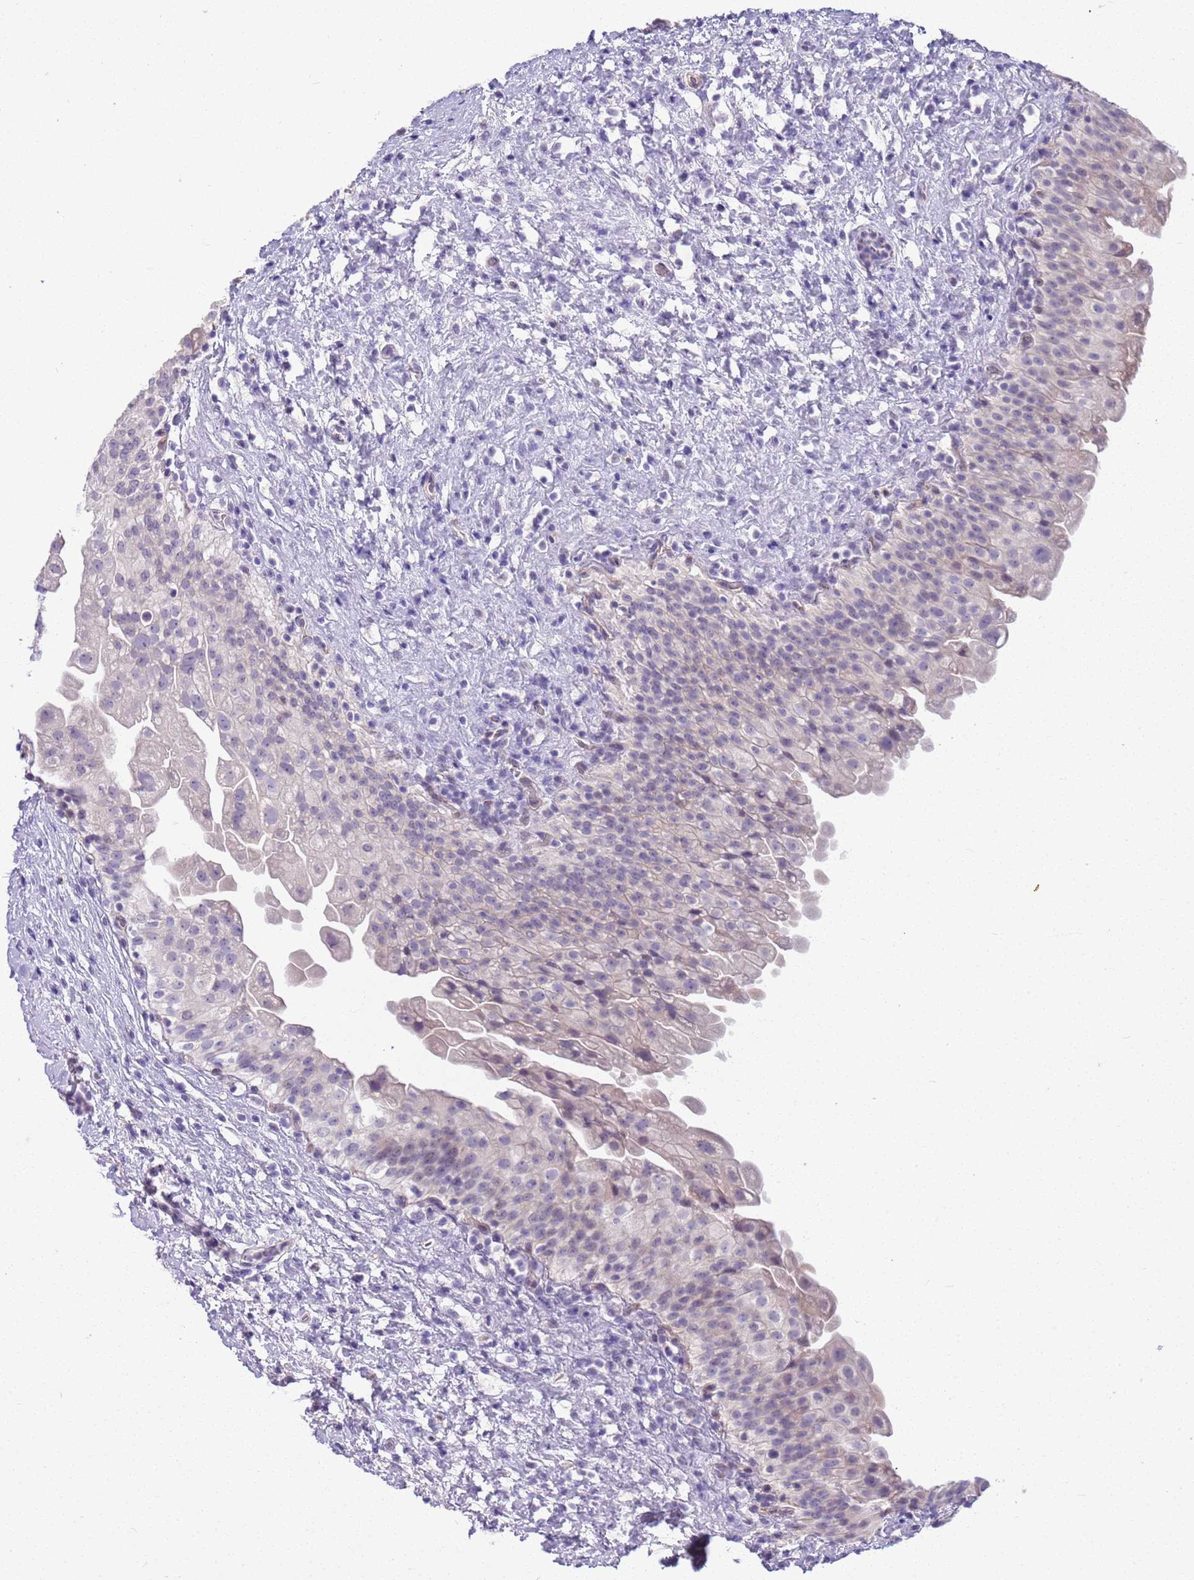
{"staining": {"intensity": "weak", "quantity": "<25%", "location": "nuclear"}, "tissue": "urinary bladder", "cell_type": "Urothelial cells", "image_type": "normal", "snomed": [{"axis": "morphology", "description": "Normal tissue, NOS"}, {"axis": "topography", "description": "Urinary bladder"}], "caption": "Urinary bladder stained for a protein using IHC reveals no expression urothelial cells.", "gene": "BRMS1L", "patient": {"sex": "female", "age": 27}}